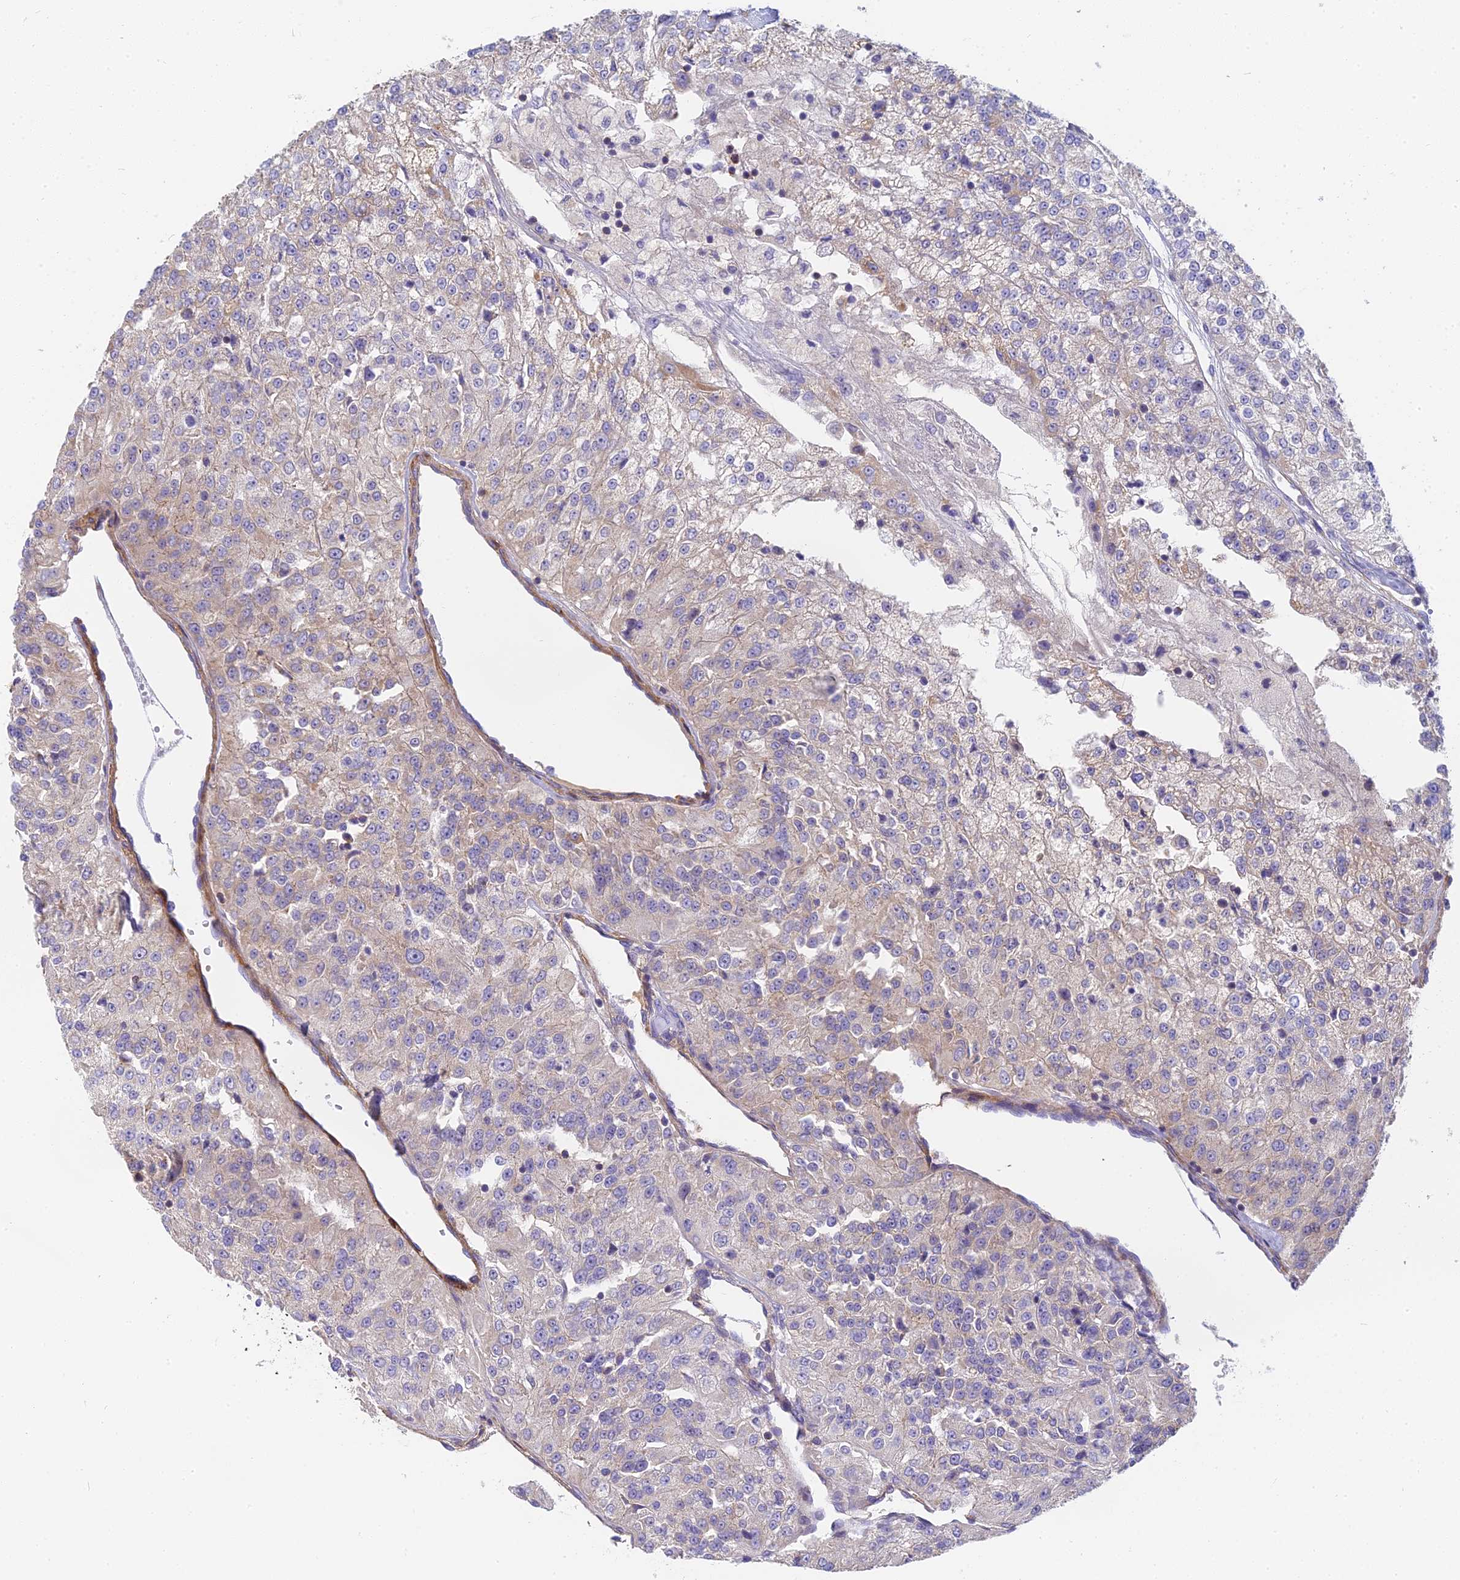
{"staining": {"intensity": "weak", "quantity": "25%-75%", "location": "cytoplasmic/membranous"}, "tissue": "renal cancer", "cell_type": "Tumor cells", "image_type": "cancer", "snomed": [{"axis": "morphology", "description": "Adenocarcinoma, NOS"}, {"axis": "topography", "description": "Kidney"}], "caption": "Brown immunohistochemical staining in renal cancer (adenocarcinoma) demonstrates weak cytoplasmic/membranous expression in about 25%-75% of tumor cells.", "gene": "MRPL15", "patient": {"sex": "female", "age": 63}}